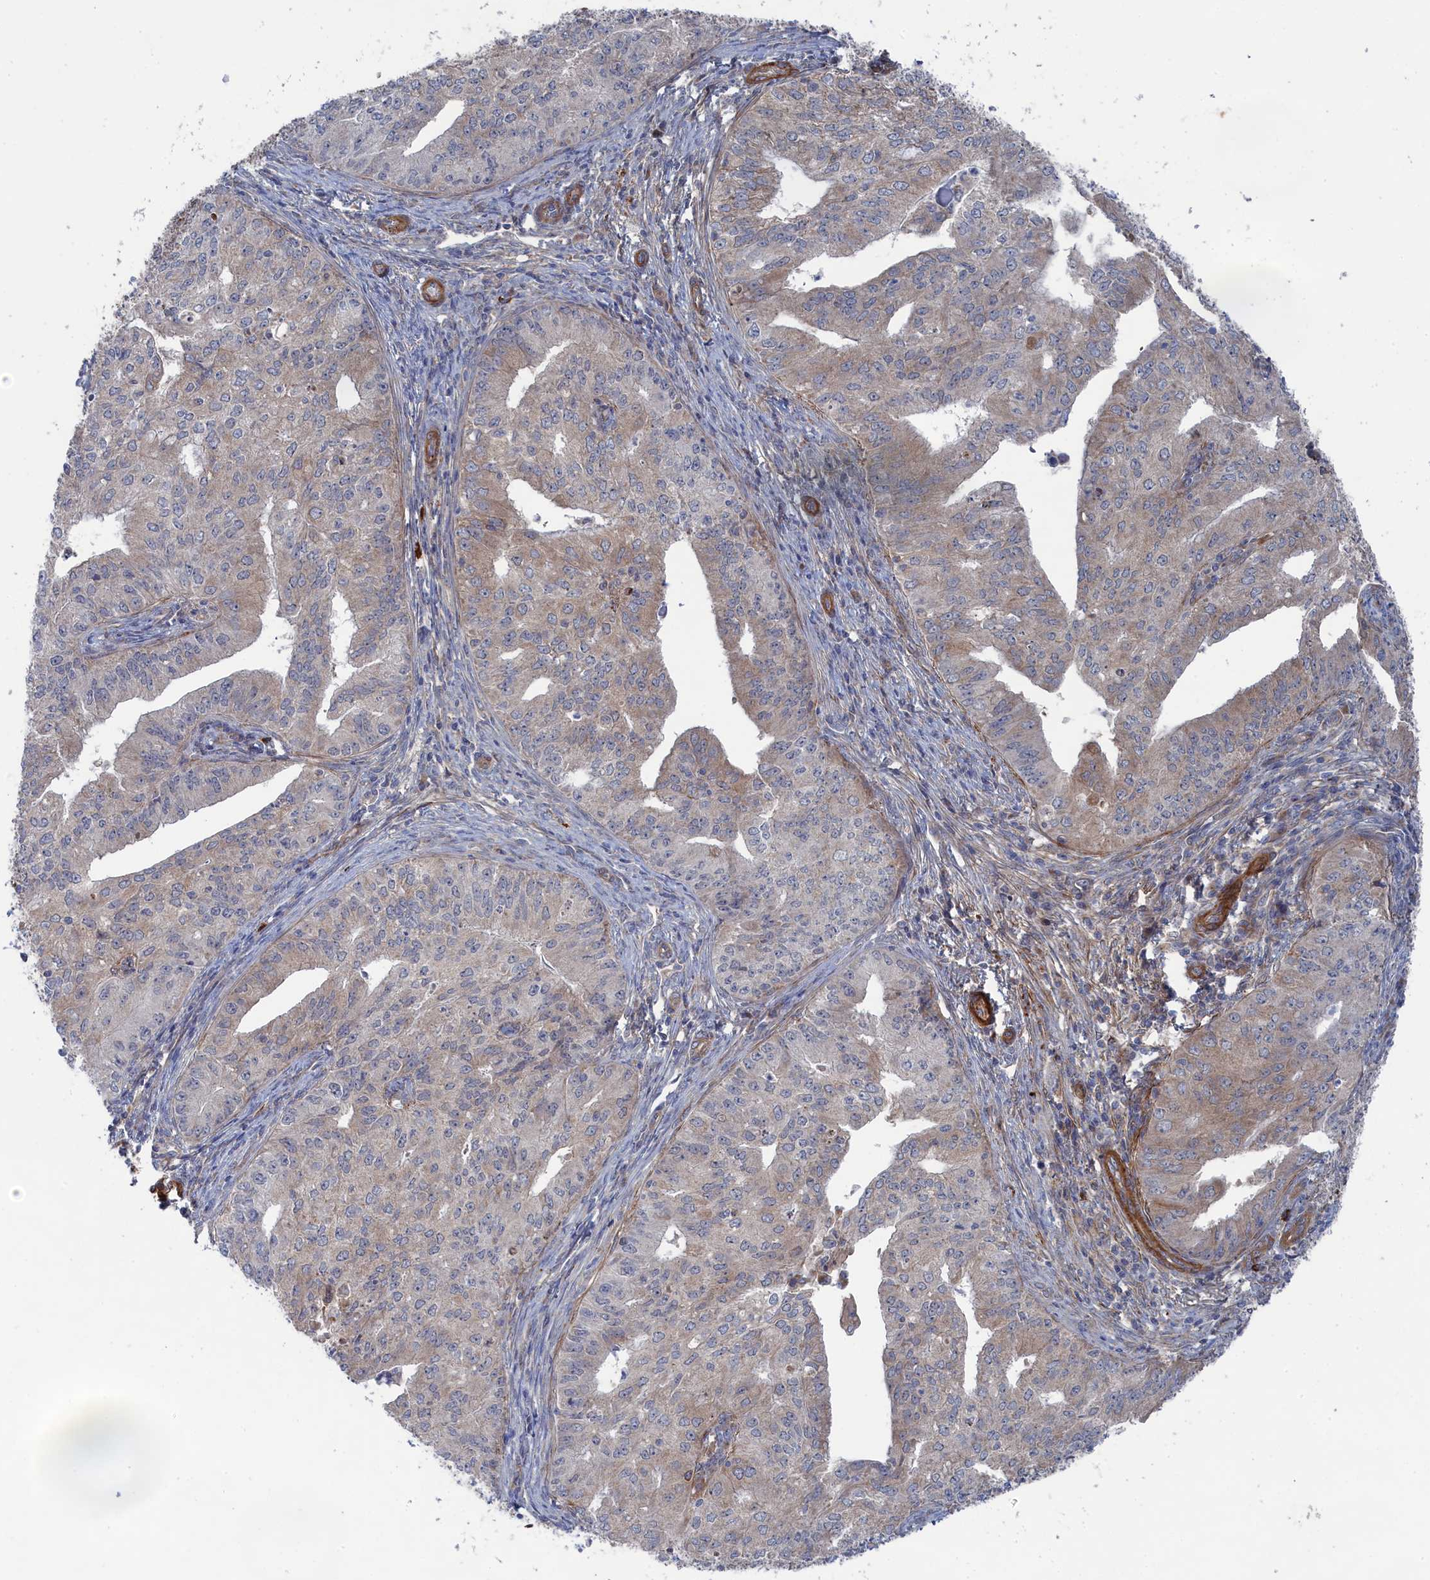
{"staining": {"intensity": "weak", "quantity": "<25%", "location": "cytoplasmic/membranous"}, "tissue": "endometrial cancer", "cell_type": "Tumor cells", "image_type": "cancer", "snomed": [{"axis": "morphology", "description": "Adenocarcinoma, NOS"}, {"axis": "topography", "description": "Endometrium"}], "caption": "Immunohistochemistry (IHC) histopathology image of neoplastic tissue: endometrial adenocarcinoma stained with DAB shows no significant protein staining in tumor cells. Nuclei are stained in blue.", "gene": "FILIP1L", "patient": {"sex": "female", "age": 50}}